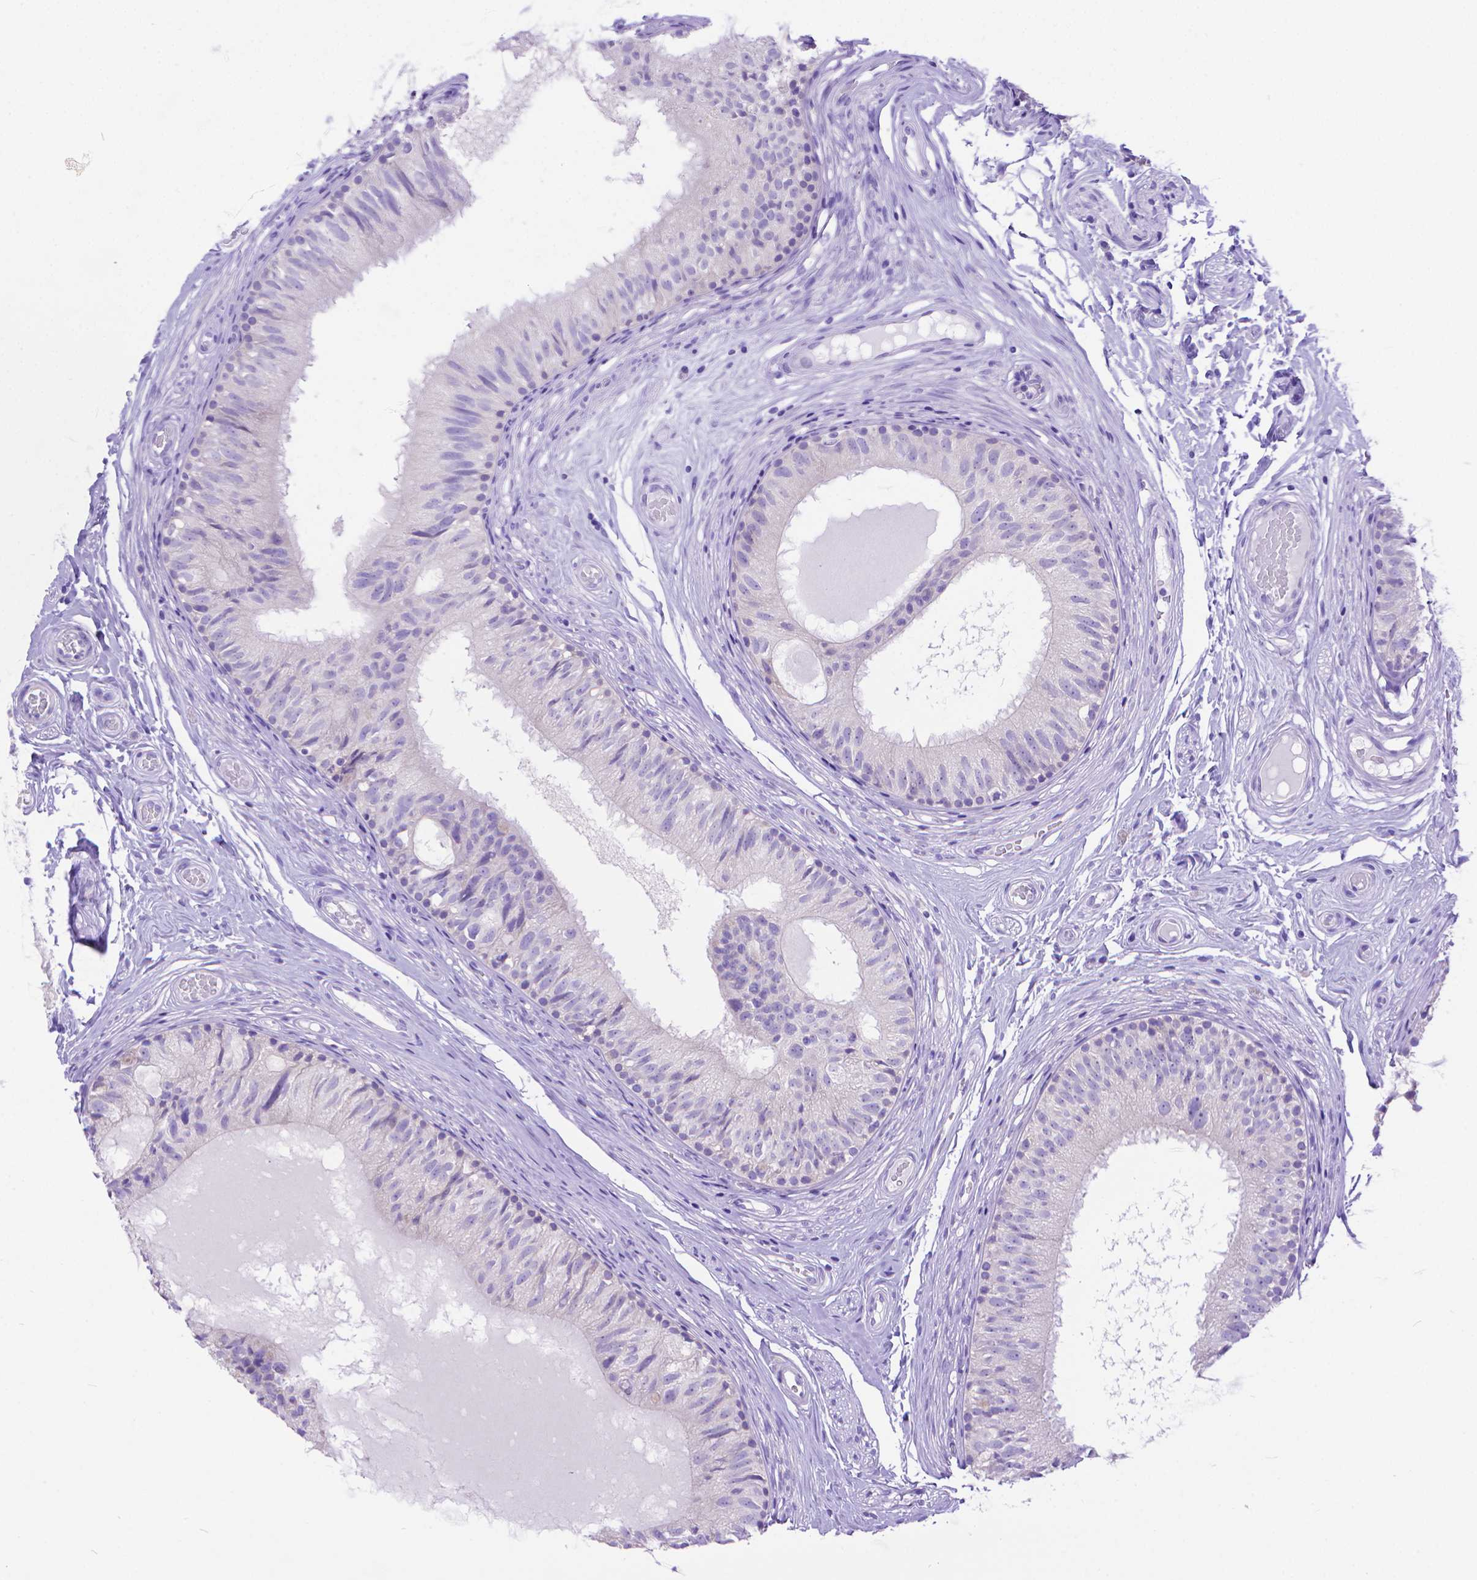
{"staining": {"intensity": "negative", "quantity": "none", "location": "none"}, "tissue": "epididymis", "cell_type": "Glandular cells", "image_type": "normal", "snomed": [{"axis": "morphology", "description": "Normal tissue, NOS"}, {"axis": "topography", "description": "Epididymis"}], "caption": "Epididymis stained for a protein using IHC exhibits no positivity glandular cells.", "gene": "DHRS2", "patient": {"sex": "male", "age": 29}}